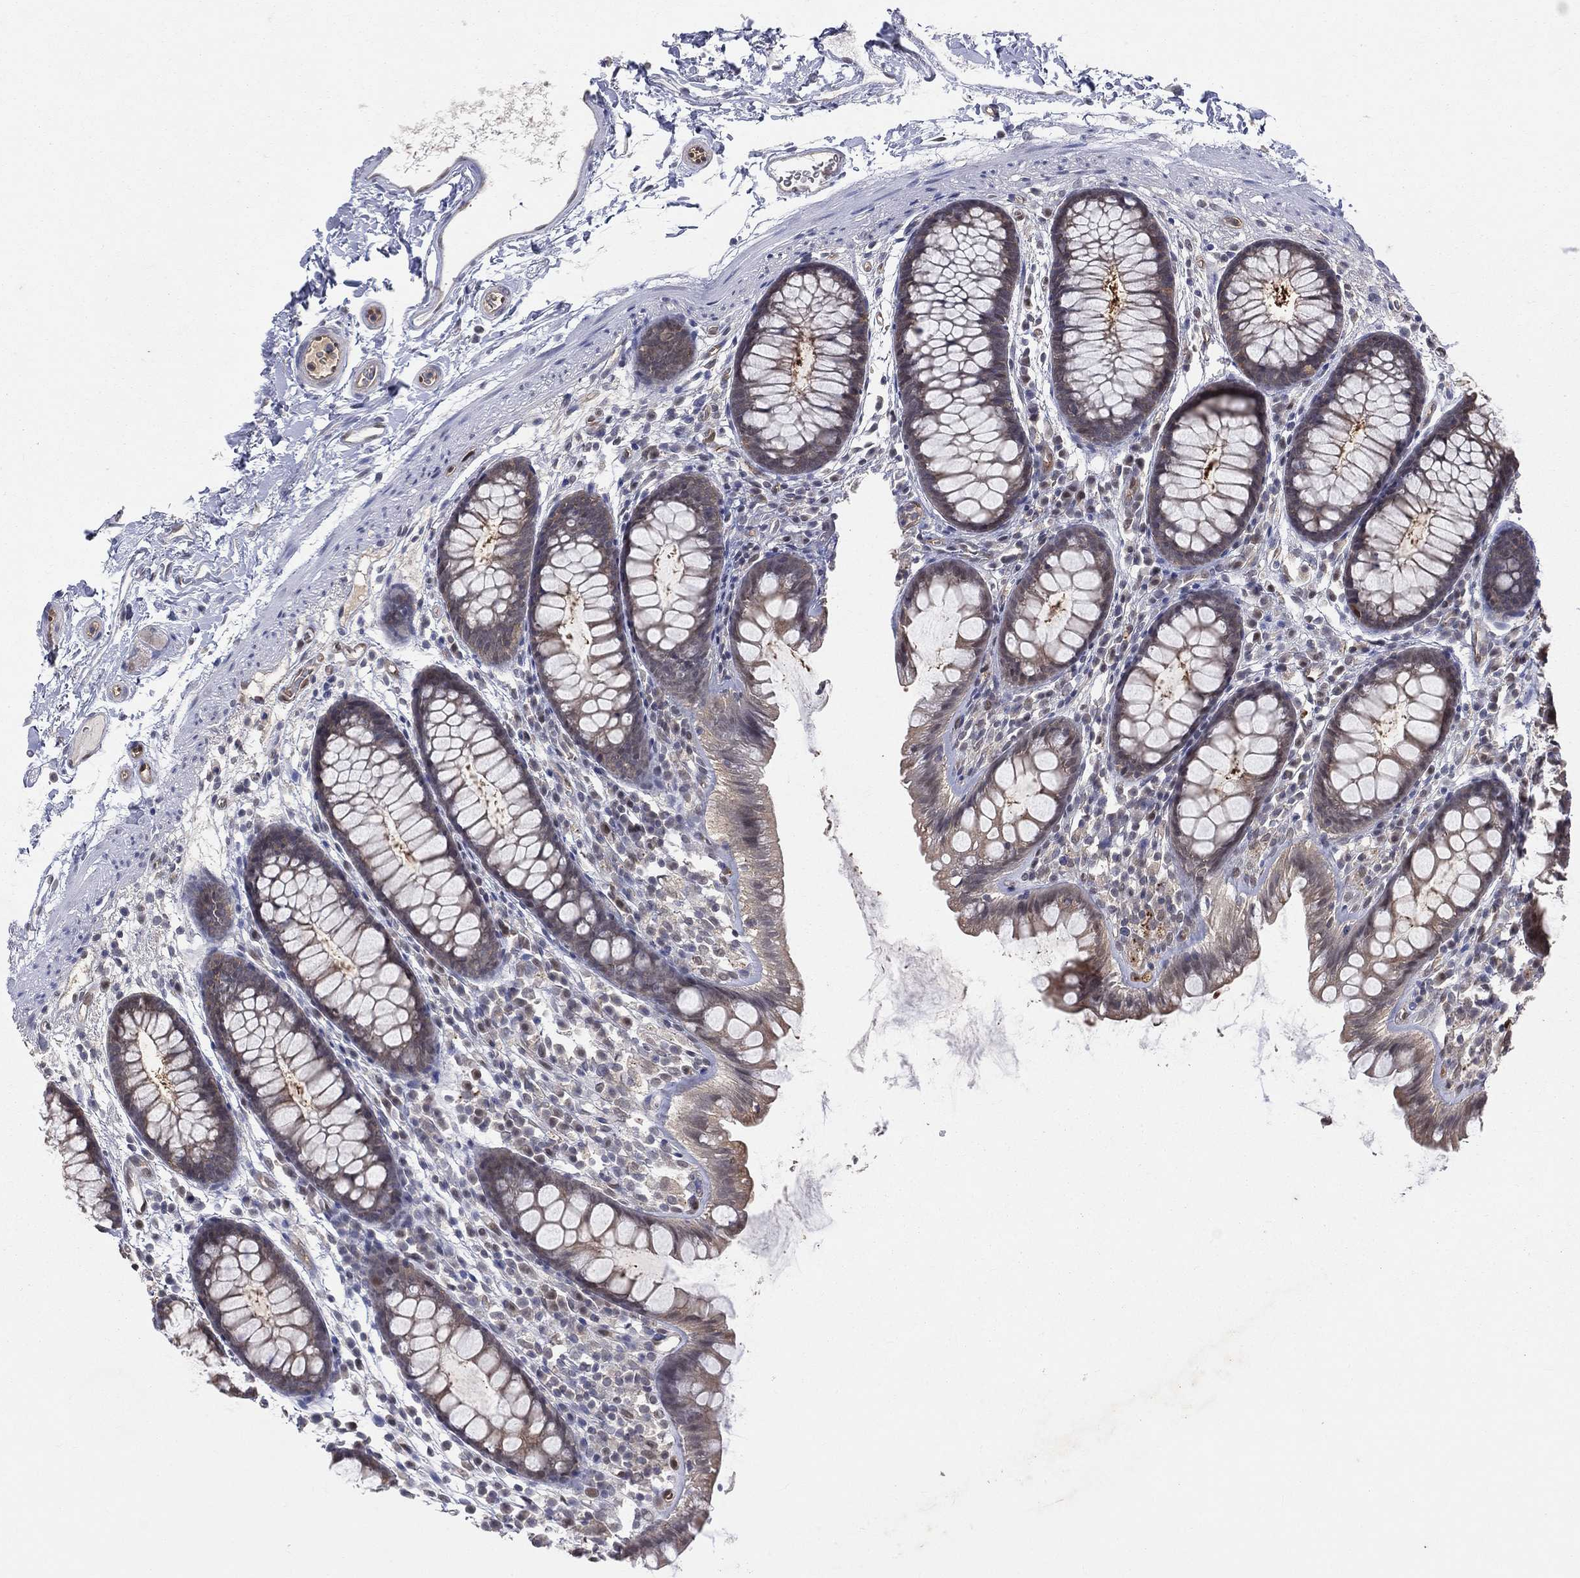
{"staining": {"intensity": "negative", "quantity": "none", "location": "none"}, "tissue": "colon", "cell_type": "Endothelial cells", "image_type": "normal", "snomed": [{"axis": "morphology", "description": "Normal tissue, NOS"}, {"axis": "topography", "description": "Colon"}], "caption": "High power microscopy image of an immunohistochemistry (IHC) photomicrograph of unremarkable colon, revealing no significant staining in endothelial cells. Brightfield microscopy of immunohistochemistry (IHC) stained with DAB (3,3'-diaminobenzidine) (brown) and hematoxylin (blue), captured at high magnification.", "gene": "GMPR2", "patient": {"sex": "male", "age": 76}}